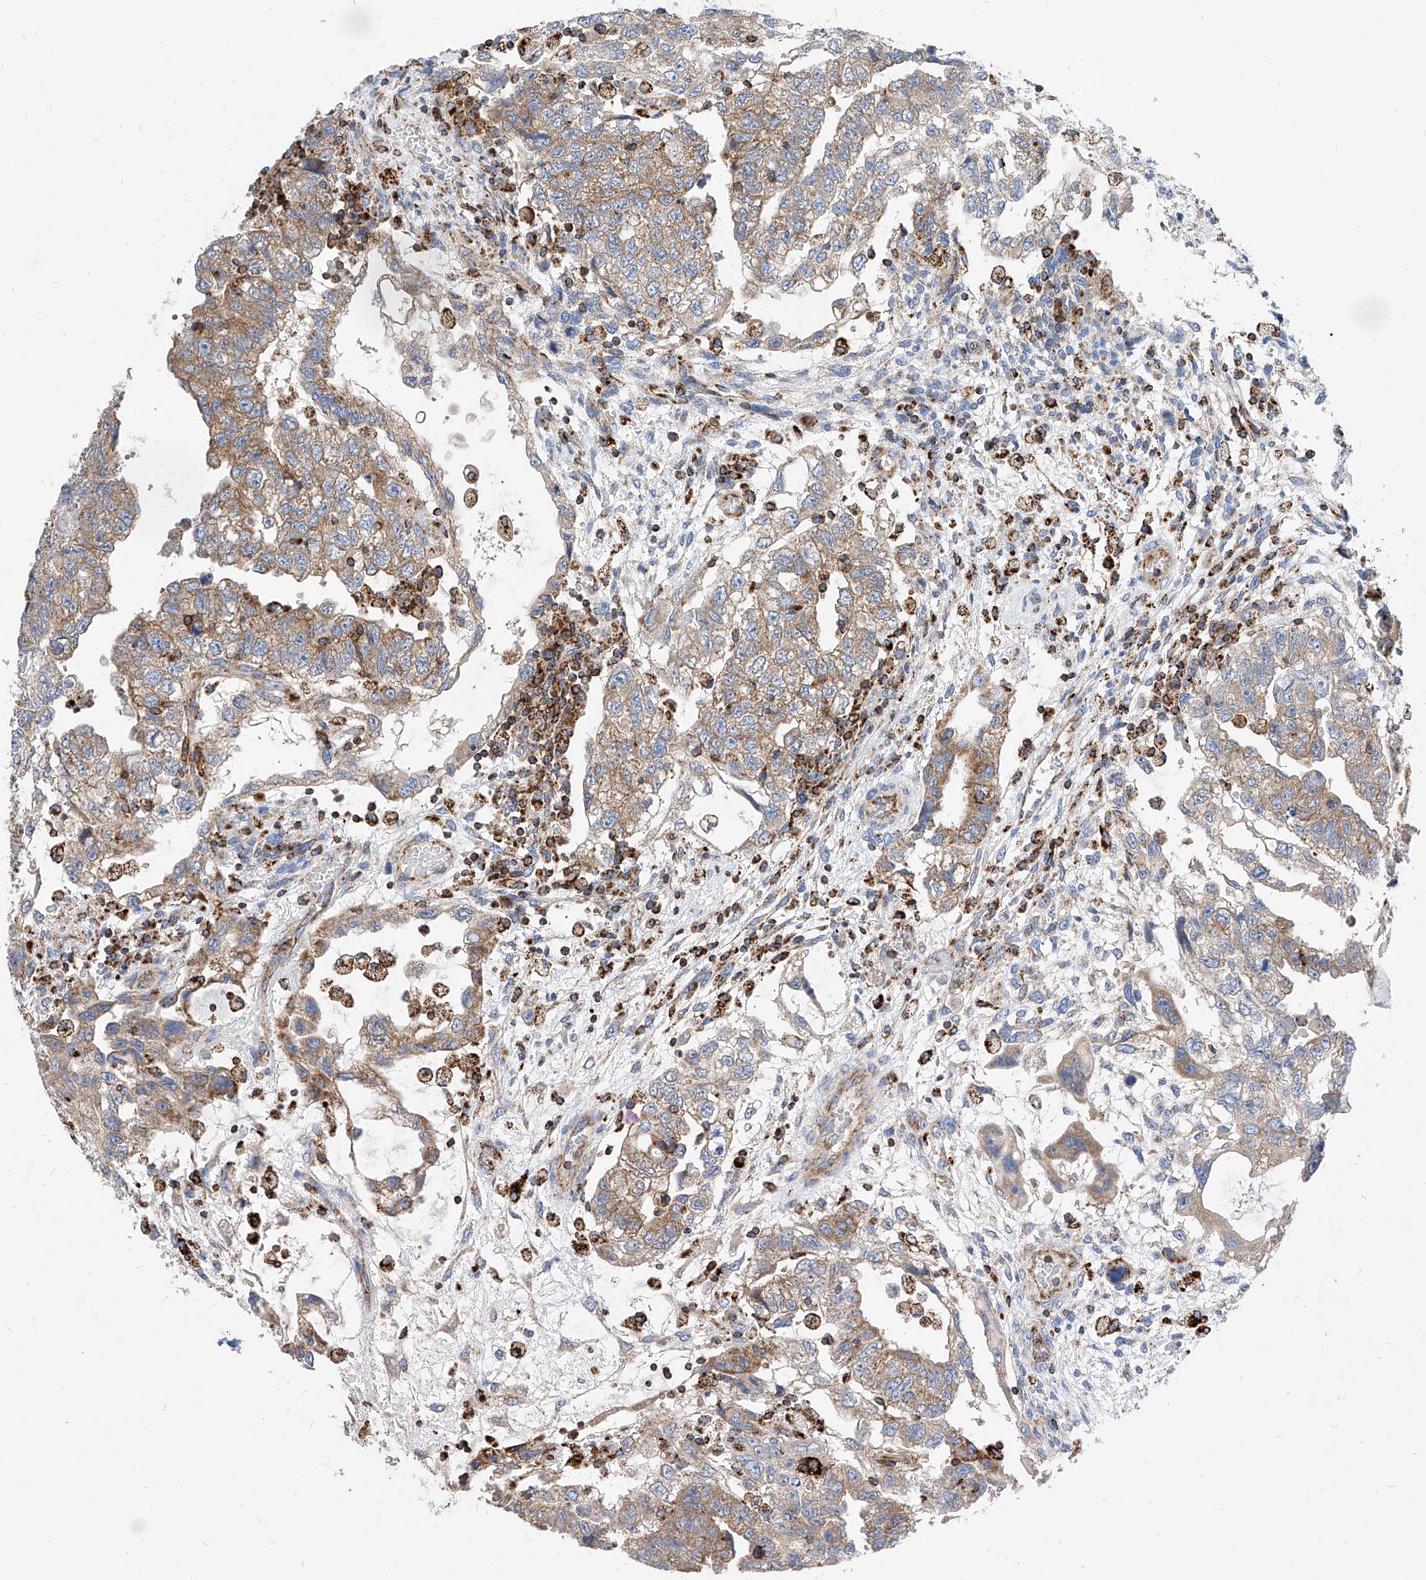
{"staining": {"intensity": "moderate", "quantity": ">75%", "location": "cytoplasmic/membranous"}, "tissue": "testis cancer", "cell_type": "Tumor cells", "image_type": "cancer", "snomed": [{"axis": "morphology", "description": "Carcinoma, Embryonal, NOS"}, {"axis": "topography", "description": "Testis"}], "caption": "Immunohistochemistry (DAB) staining of testis cancer (embryonal carcinoma) reveals moderate cytoplasmic/membranous protein staining in about >75% of tumor cells.", "gene": "CPNE5", "patient": {"sex": "male", "age": 36}}